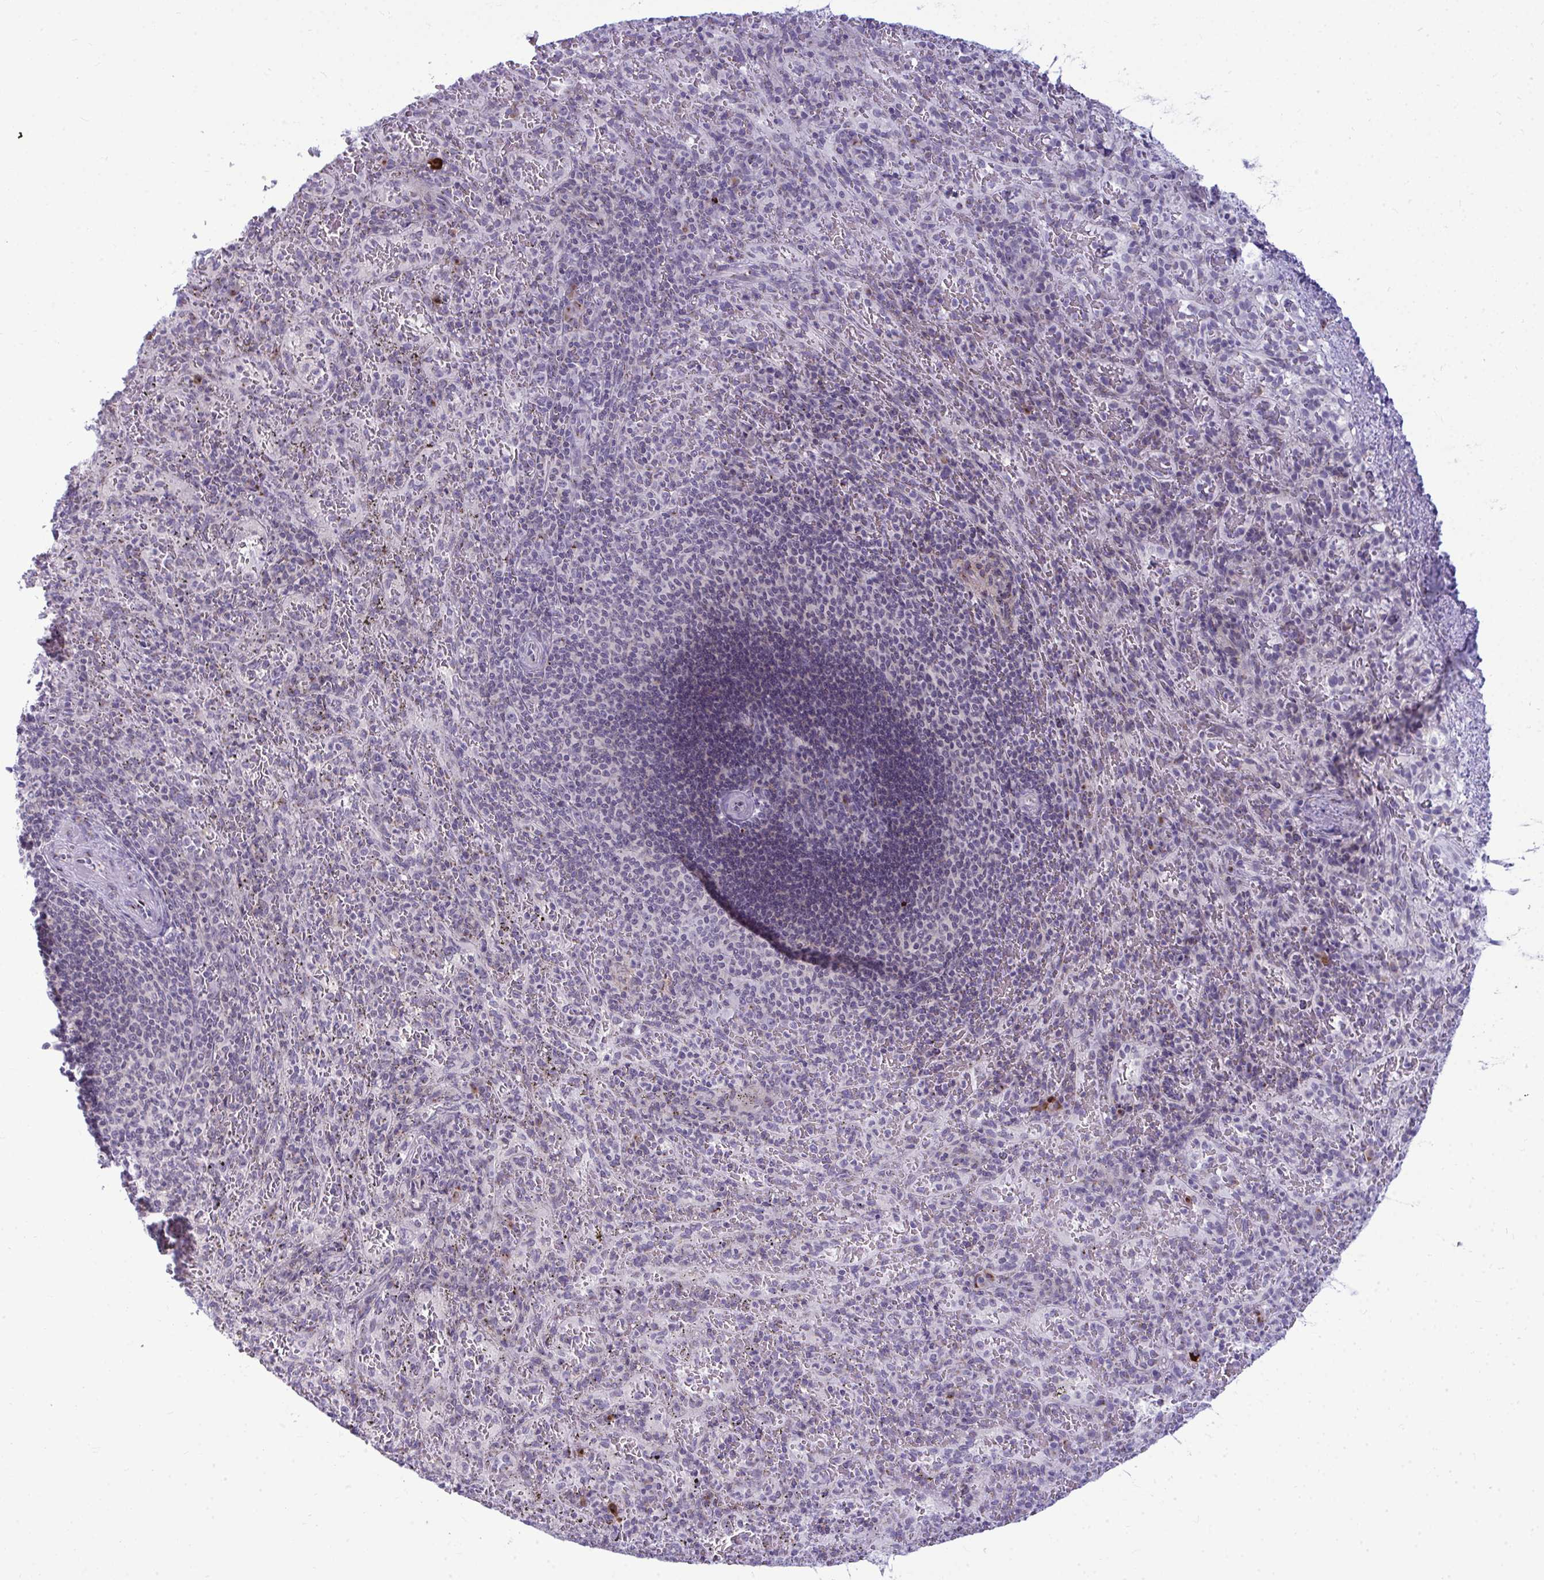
{"staining": {"intensity": "negative", "quantity": "none", "location": "none"}, "tissue": "spleen", "cell_type": "Cells in red pulp", "image_type": "normal", "snomed": [{"axis": "morphology", "description": "Normal tissue, NOS"}, {"axis": "topography", "description": "Spleen"}], "caption": "This is an immunohistochemistry image of normal spleen. There is no expression in cells in red pulp.", "gene": "DTX4", "patient": {"sex": "male", "age": 57}}